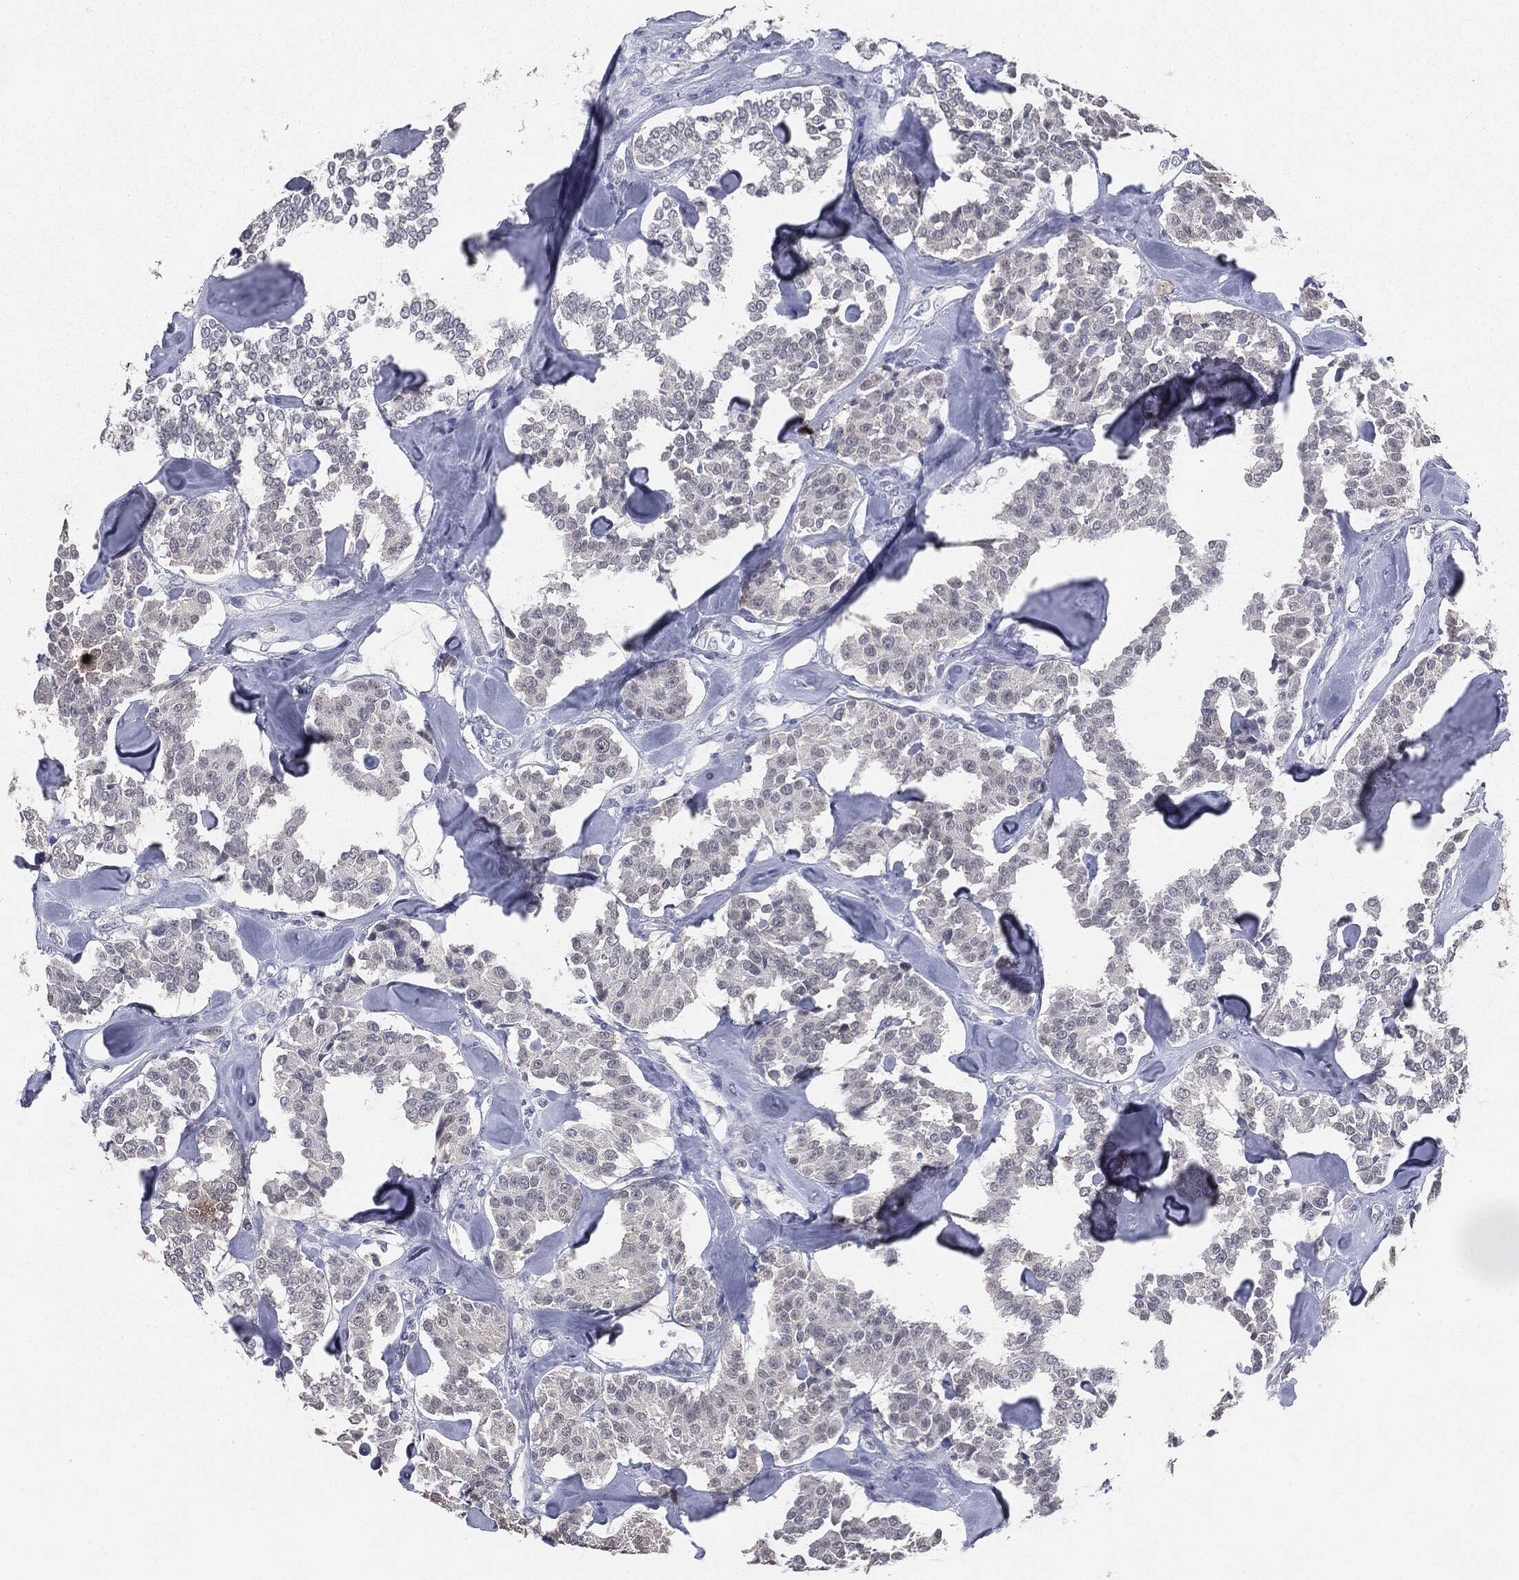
{"staining": {"intensity": "negative", "quantity": "none", "location": "none"}, "tissue": "carcinoid", "cell_type": "Tumor cells", "image_type": "cancer", "snomed": [{"axis": "morphology", "description": "Carcinoid, malignant, NOS"}, {"axis": "topography", "description": "Pancreas"}], "caption": "Carcinoid was stained to show a protein in brown. There is no significant positivity in tumor cells.", "gene": "SLC2A2", "patient": {"sex": "male", "age": 41}}